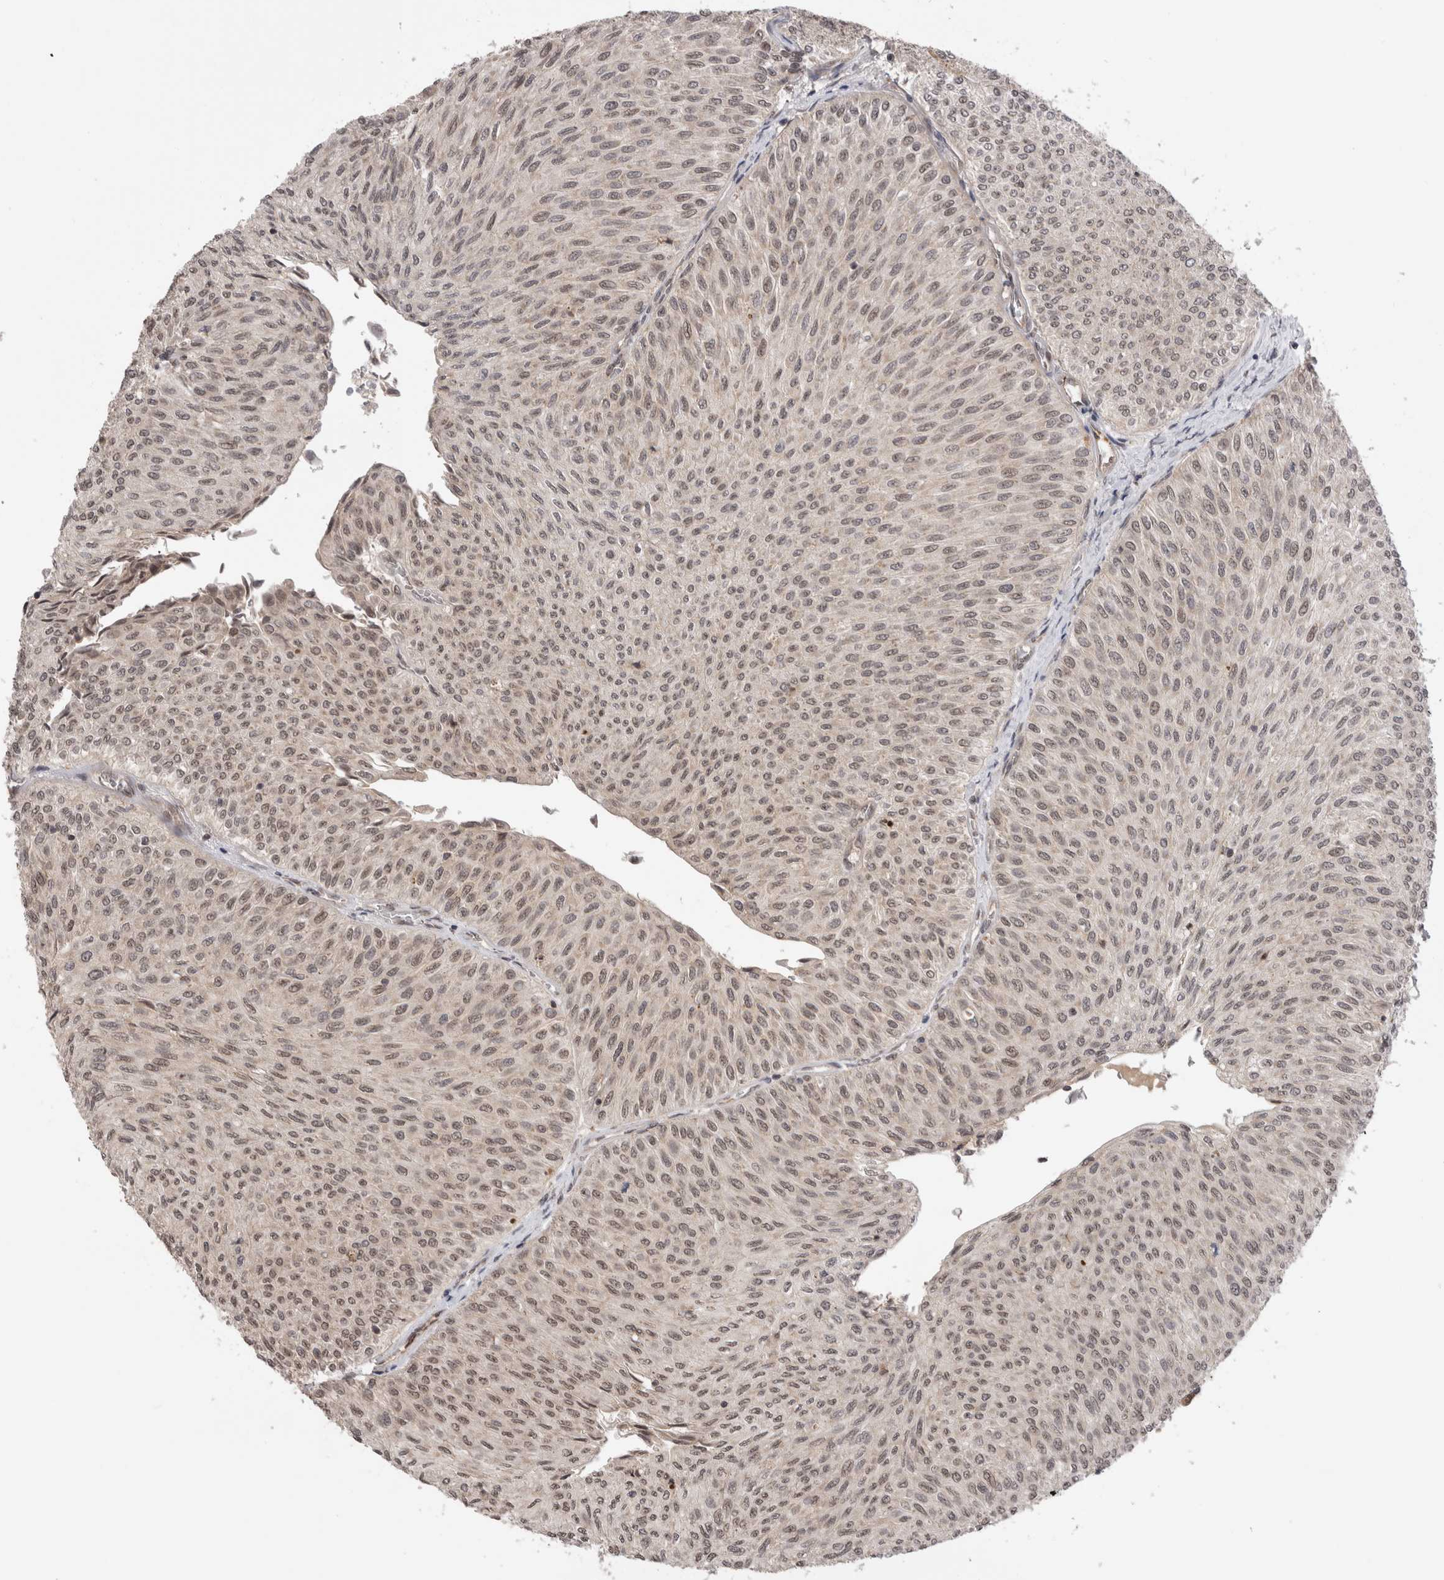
{"staining": {"intensity": "weak", "quantity": ">75%", "location": "nuclear"}, "tissue": "urothelial cancer", "cell_type": "Tumor cells", "image_type": "cancer", "snomed": [{"axis": "morphology", "description": "Urothelial carcinoma, Low grade"}, {"axis": "topography", "description": "Urinary bladder"}], "caption": "A brown stain labels weak nuclear expression of a protein in human urothelial cancer tumor cells.", "gene": "TMEM65", "patient": {"sex": "male", "age": 78}}